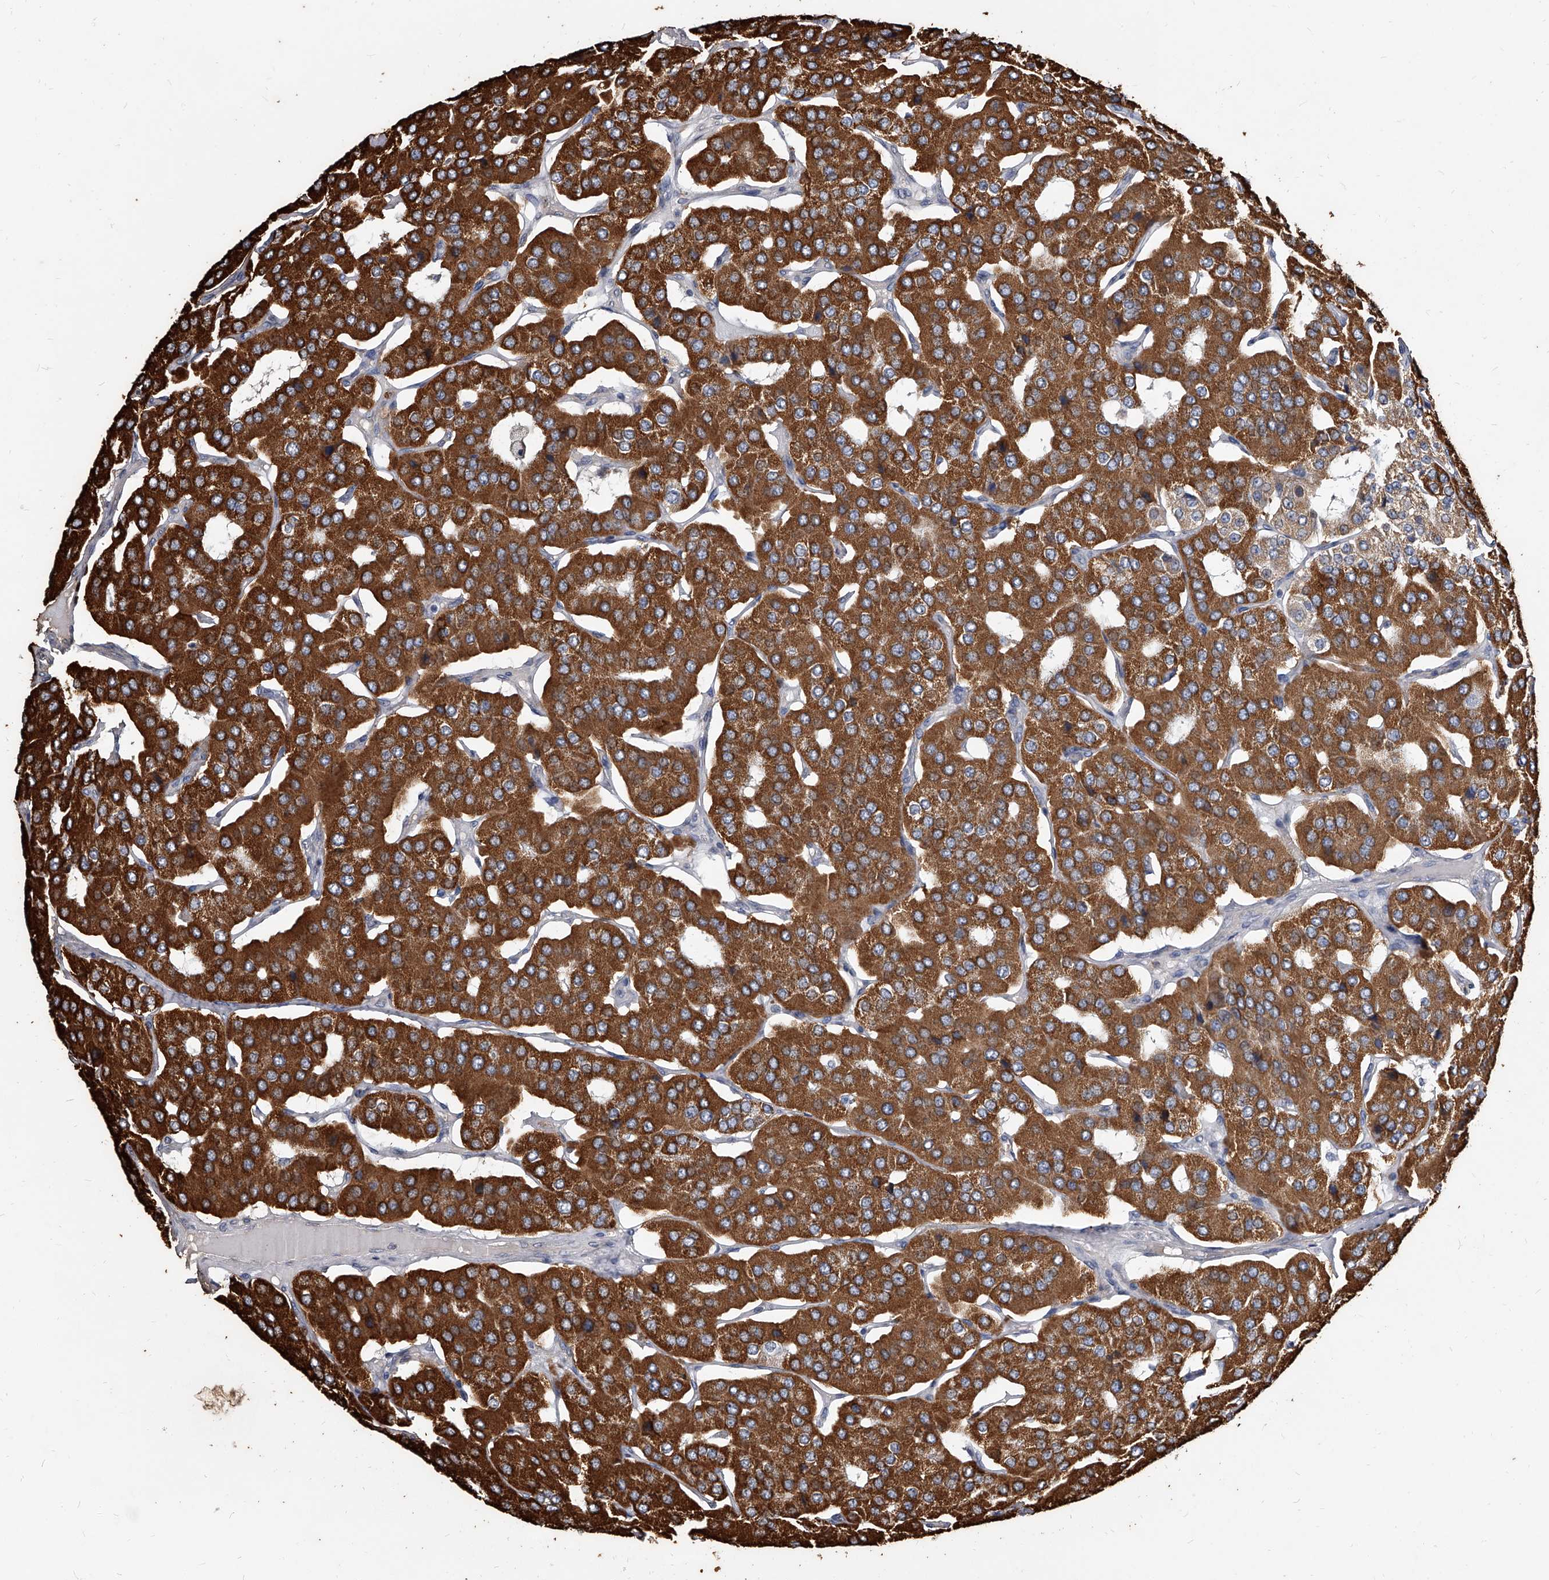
{"staining": {"intensity": "strong", "quantity": ">75%", "location": "cytoplasmic/membranous"}, "tissue": "parathyroid gland", "cell_type": "Glandular cells", "image_type": "normal", "snomed": [{"axis": "morphology", "description": "Normal tissue, NOS"}, {"axis": "morphology", "description": "Adenoma, NOS"}, {"axis": "topography", "description": "Parathyroid gland"}], "caption": "Immunohistochemistry micrograph of benign human parathyroid gland stained for a protein (brown), which displays high levels of strong cytoplasmic/membranous staining in approximately >75% of glandular cells.", "gene": "GPR183", "patient": {"sex": "female", "age": 86}}